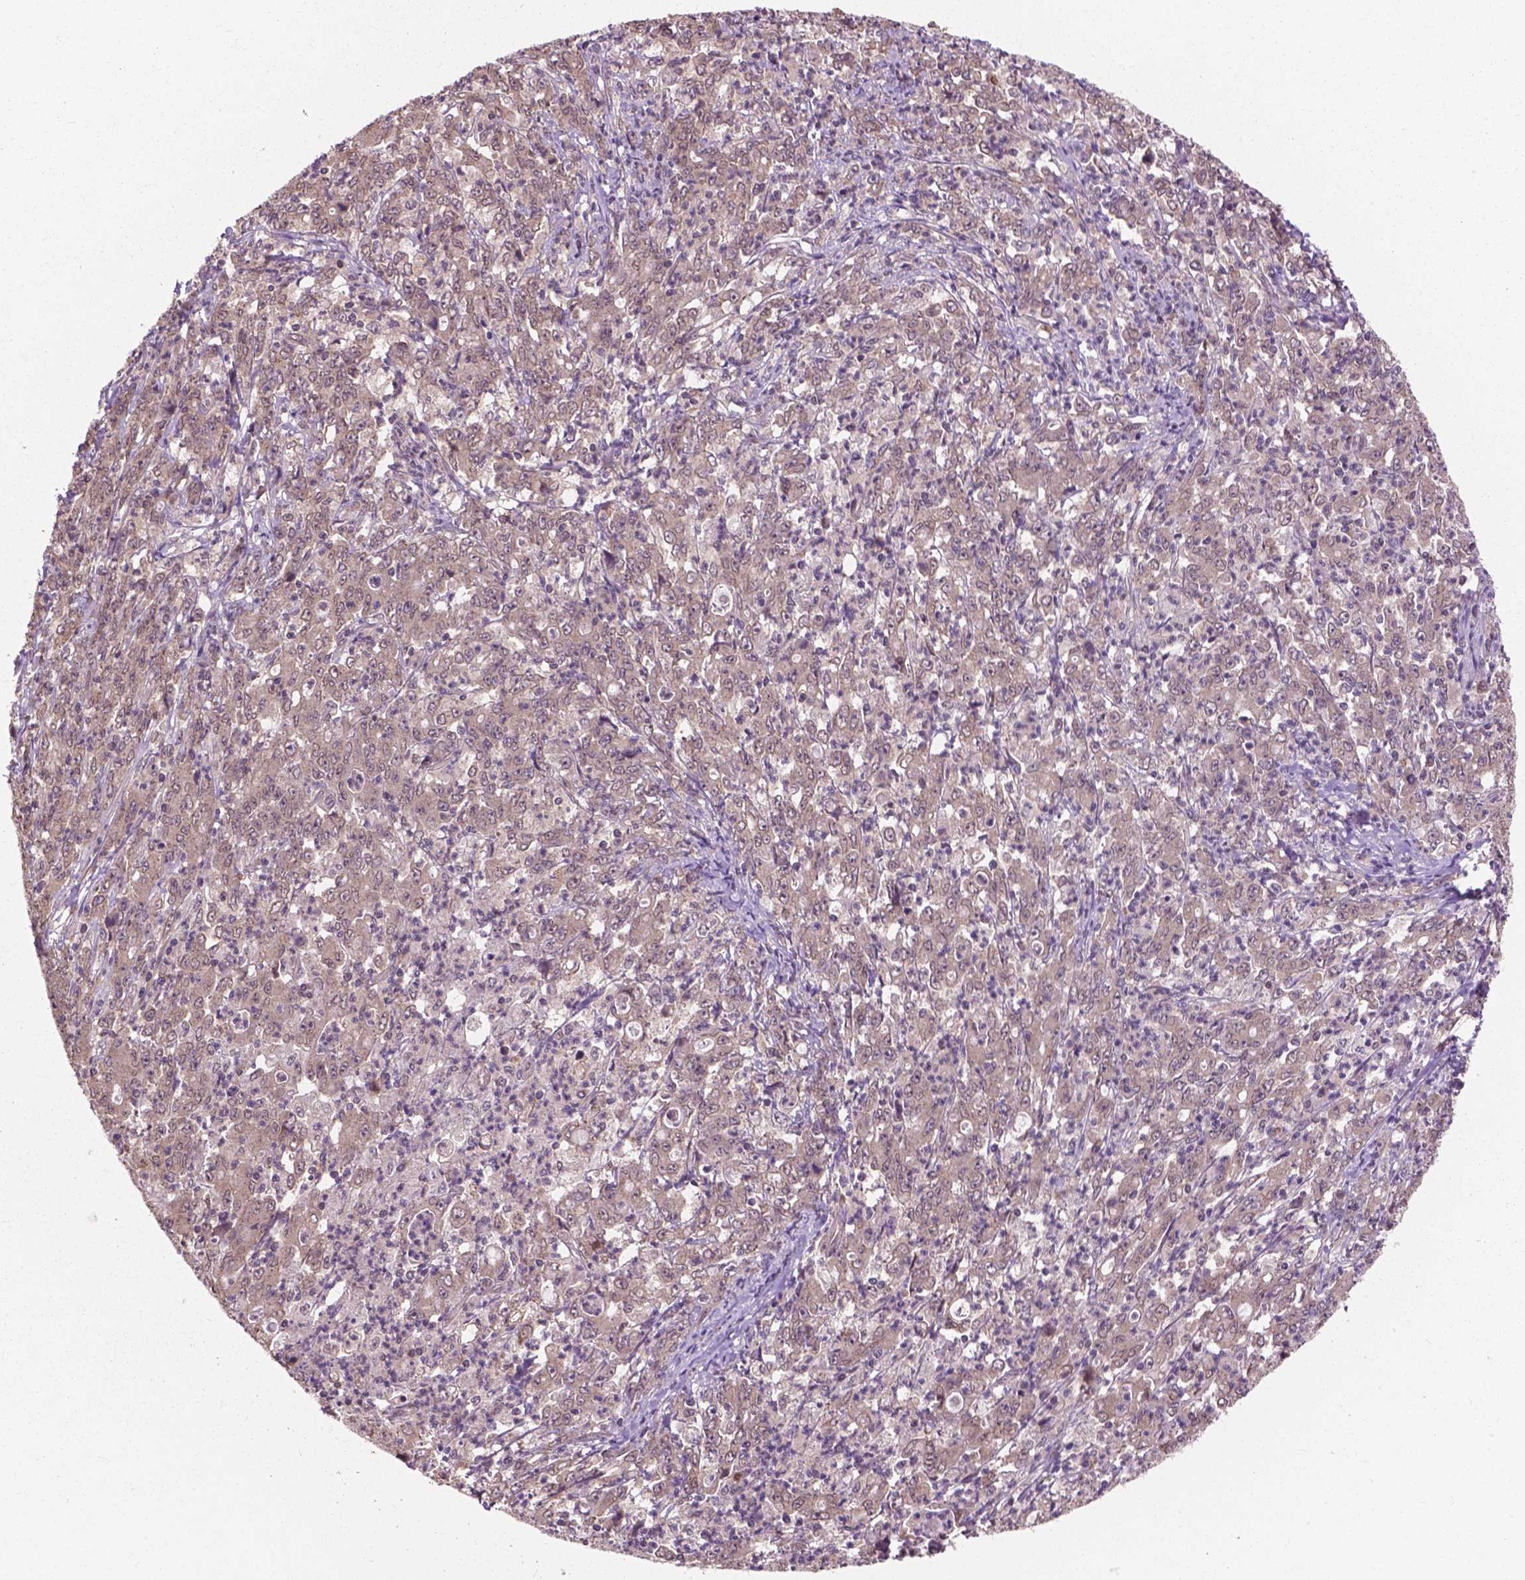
{"staining": {"intensity": "negative", "quantity": "none", "location": "none"}, "tissue": "stomach cancer", "cell_type": "Tumor cells", "image_type": "cancer", "snomed": [{"axis": "morphology", "description": "Adenocarcinoma, NOS"}, {"axis": "topography", "description": "Stomach, lower"}], "caption": "Tumor cells are negative for brown protein staining in stomach cancer (adenocarcinoma). The staining is performed using DAB (3,3'-diaminobenzidine) brown chromogen with nuclei counter-stained in using hematoxylin.", "gene": "PPP1CB", "patient": {"sex": "female", "age": 71}}